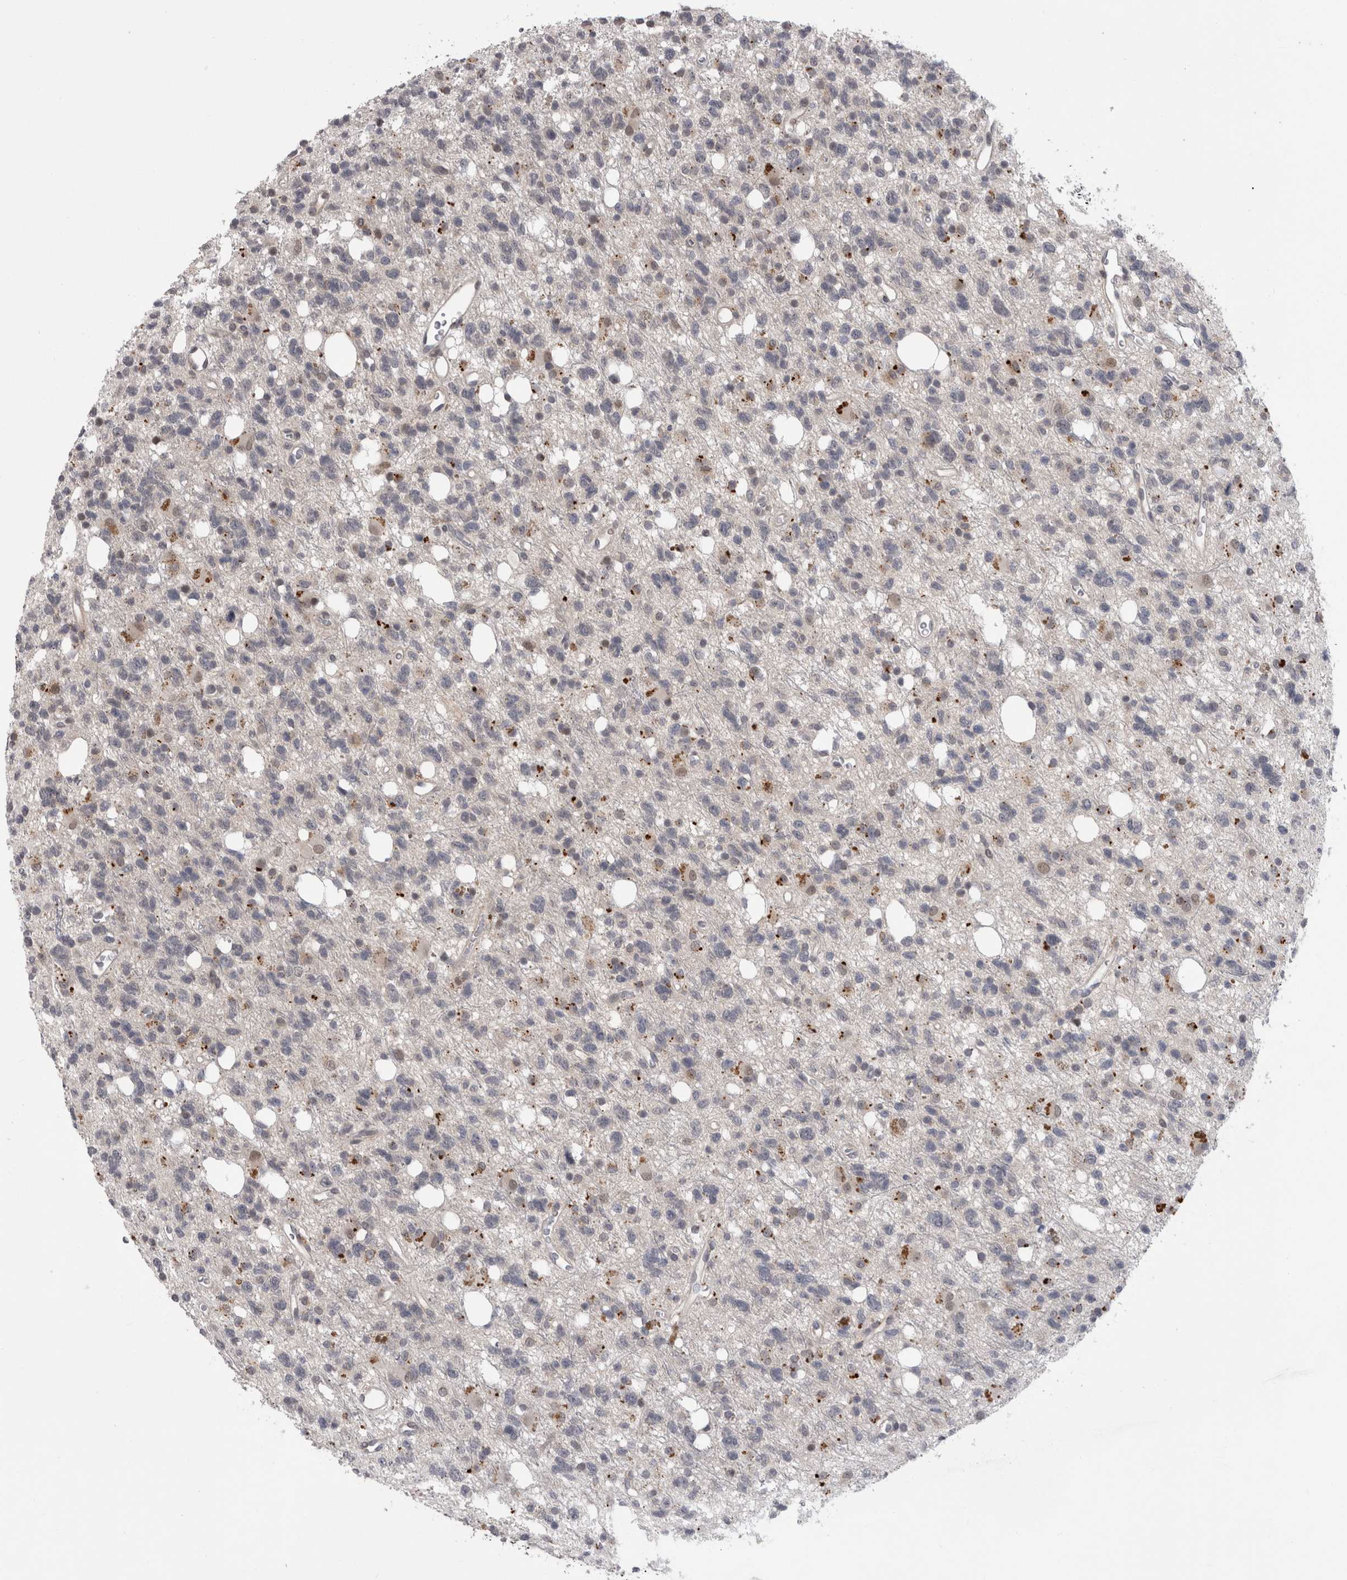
{"staining": {"intensity": "negative", "quantity": "none", "location": "none"}, "tissue": "glioma", "cell_type": "Tumor cells", "image_type": "cancer", "snomed": [{"axis": "morphology", "description": "Glioma, malignant, High grade"}, {"axis": "topography", "description": "Brain"}], "caption": "This histopathology image is of glioma stained with immunohistochemistry (IHC) to label a protein in brown with the nuclei are counter-stained blue. There is no positivity in tumor cells.", "gene": "MTBP", "patient": {"sex": "female", "age": 62}}